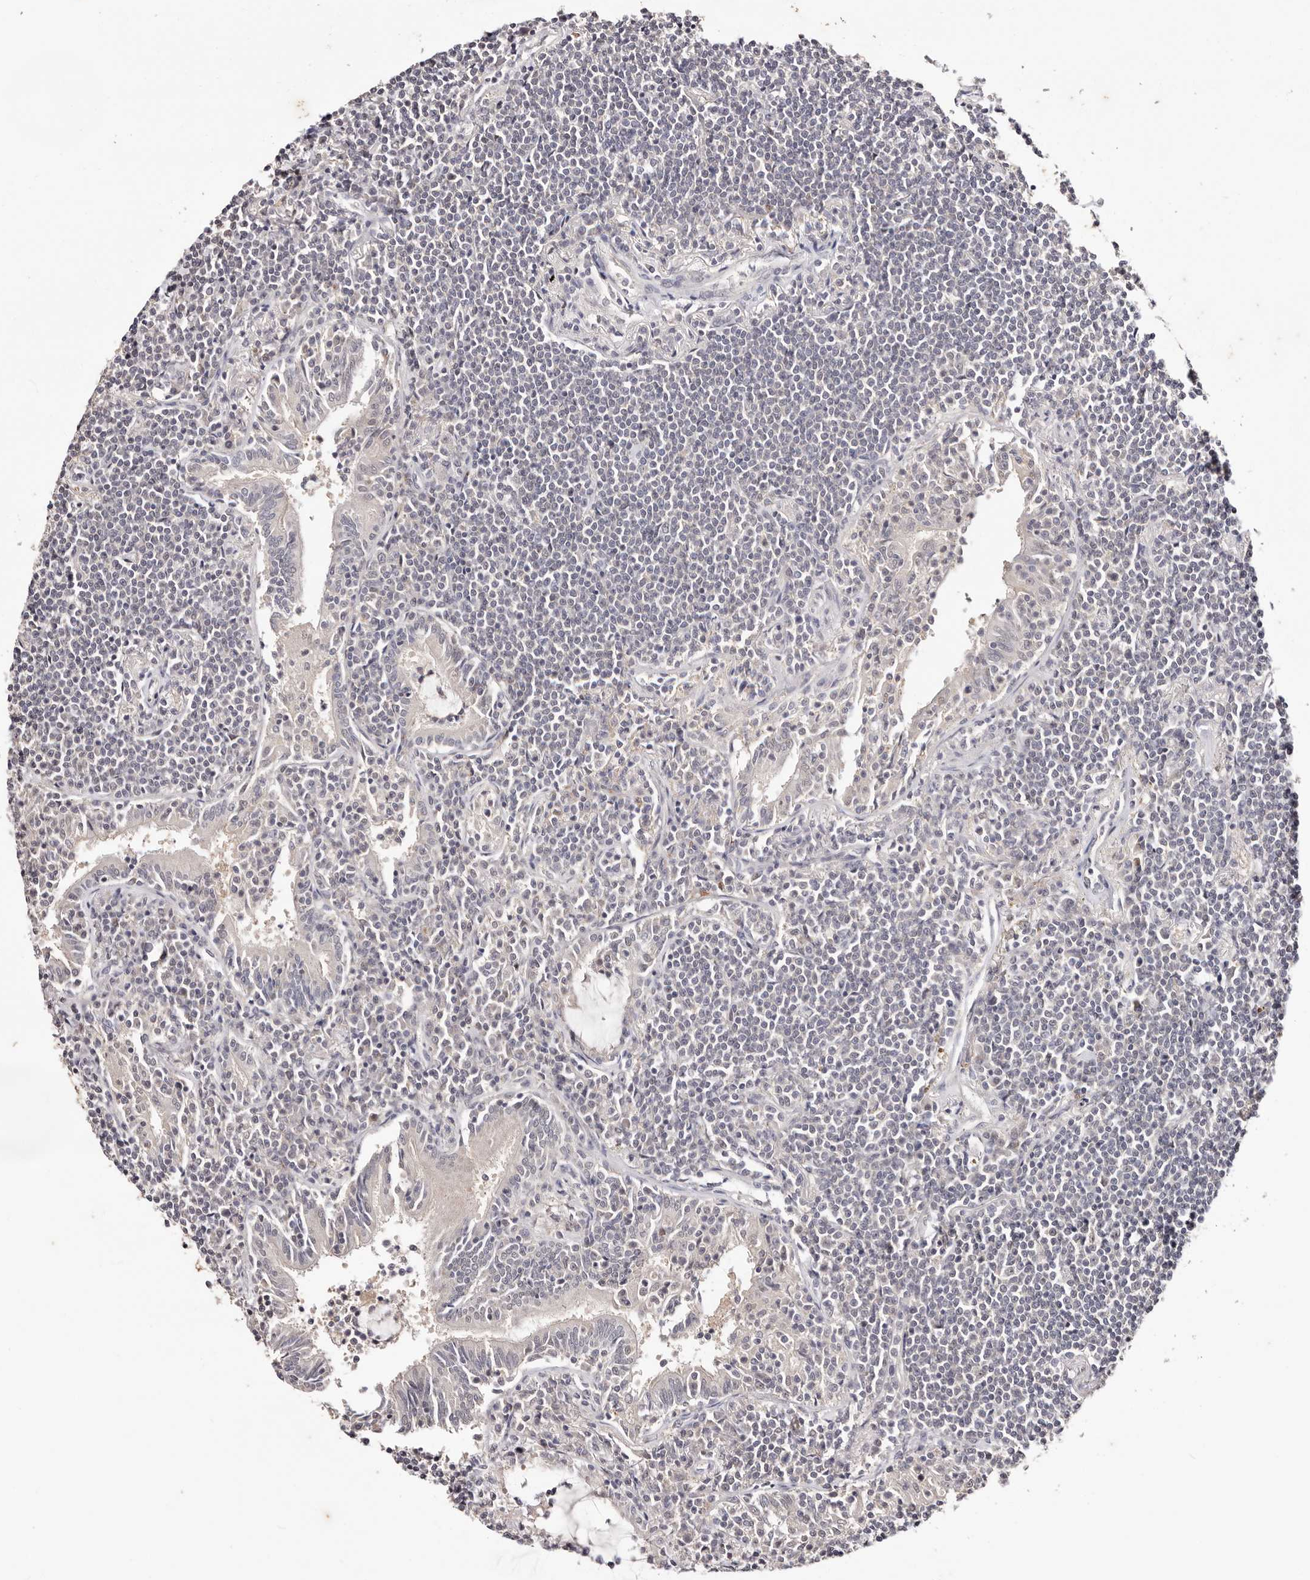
{"staining": {"intensity": "negative", "quantity": "none", "location": "none"}, "tissue": "lymphoma", "cell_type": "Tumor cells", "image_type": "cancer", "snomed": [{"axis": "morphology", "description": "Malignant lymphoma, non-Hodgkin's type, Low grade"}, {"axis": "topography", "description": "Lung"}], "caption": "Immunohistochemical staining of malignant lymphoma, non-Hodgkin's type (low-grade) demonstrates no significant positivity in tumor cells.", "gene": "TYW3", "patient": {"sex": "female", "age": 71}}